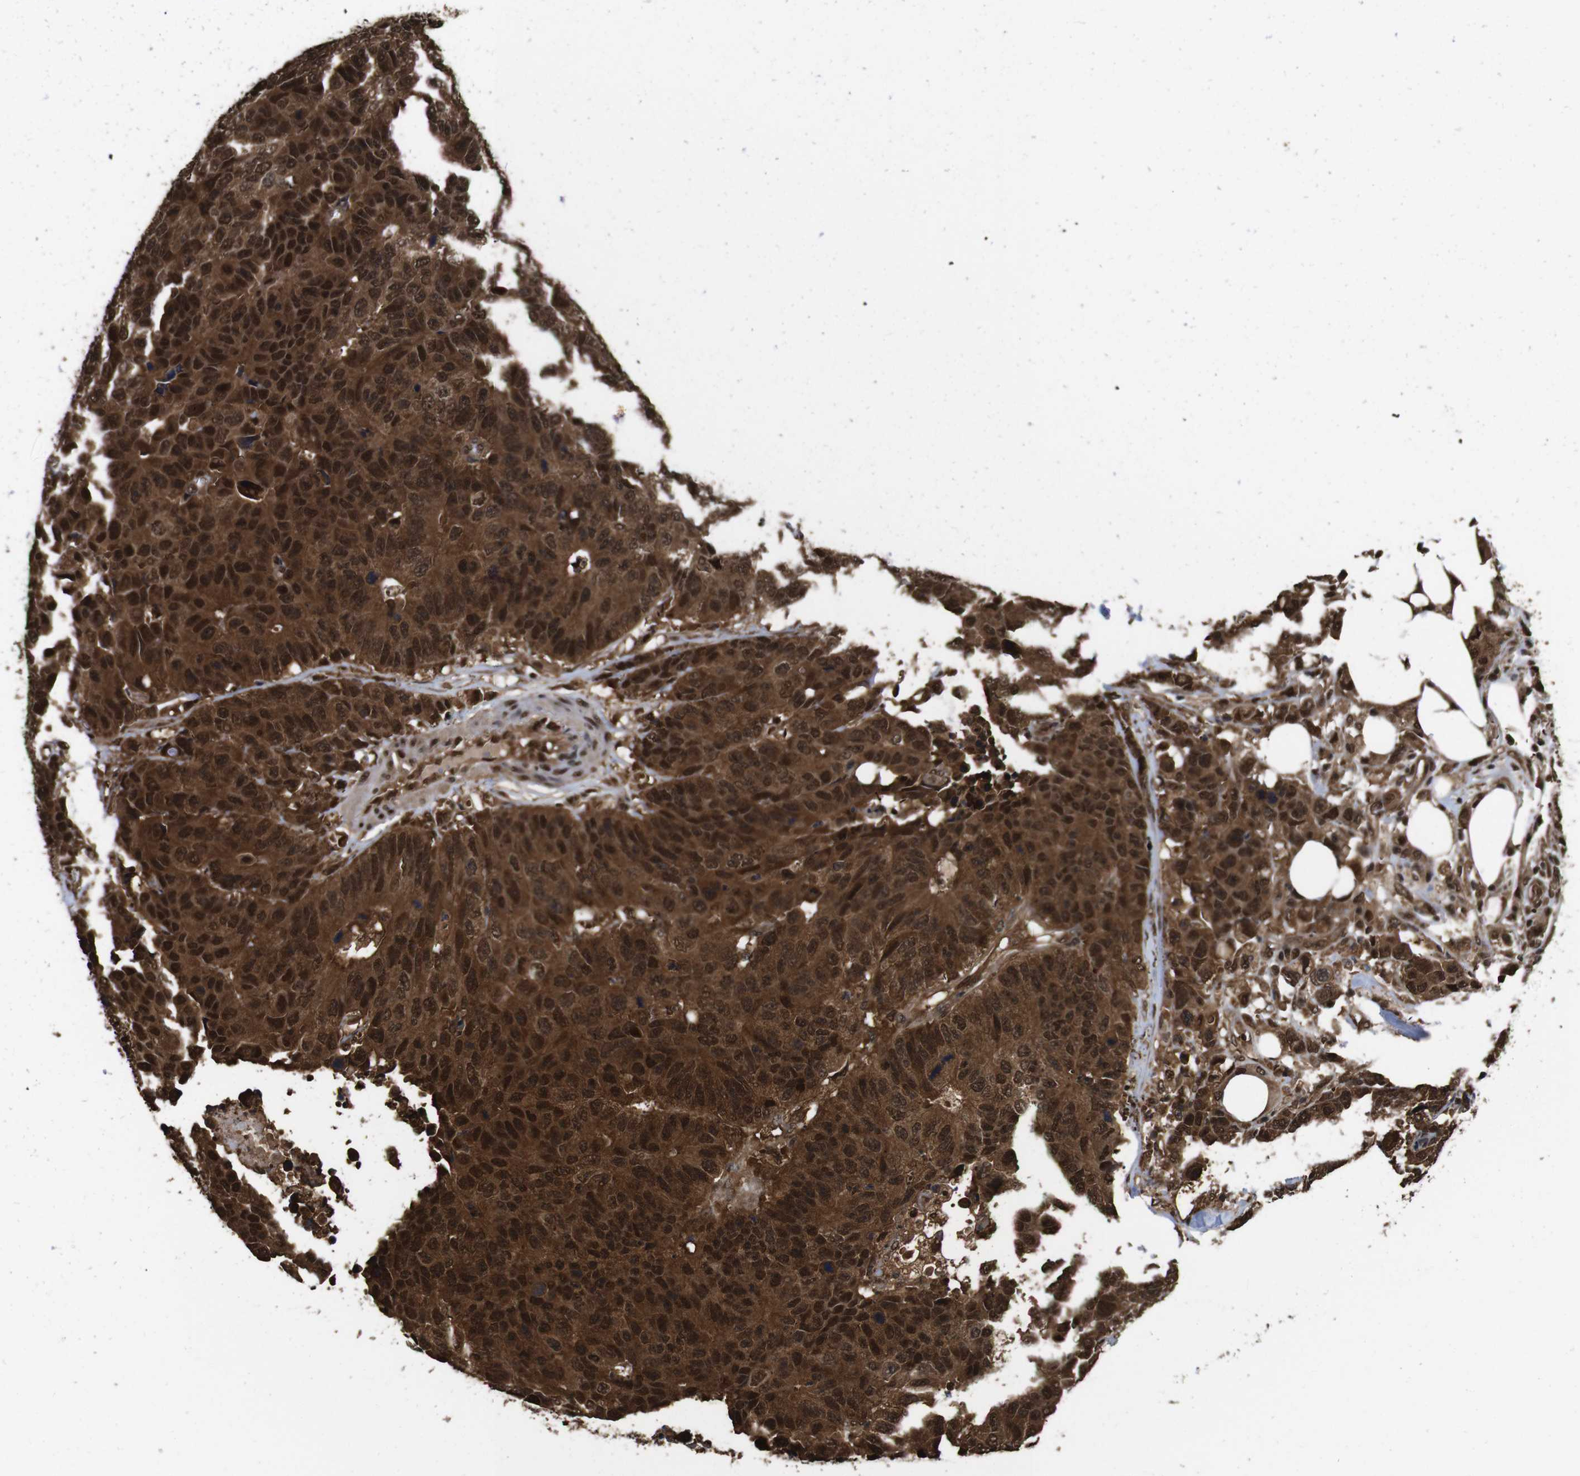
{"staining": {"intensity": "strong", "quantity": ">75%", "location": "cytoplasmic/membranous,nuclear"}, "tissue": "colorectal cancer", "cell_type": "Tumor cells", "image_type": "cancer", "snomed": [{"axis": "morphology", "description": "Adenocarcinoma, NOS"}, {"axis": "topography", "description": "Colon"}], "caption": "An image of colorectal cancer (adenocarcinoma) stained for a protein reveals strong cytoplasmic/membranous and nuclear brown staining in tumor cells.", "gene": "VCP", "patient": {"sex": "female", "age": 86}}